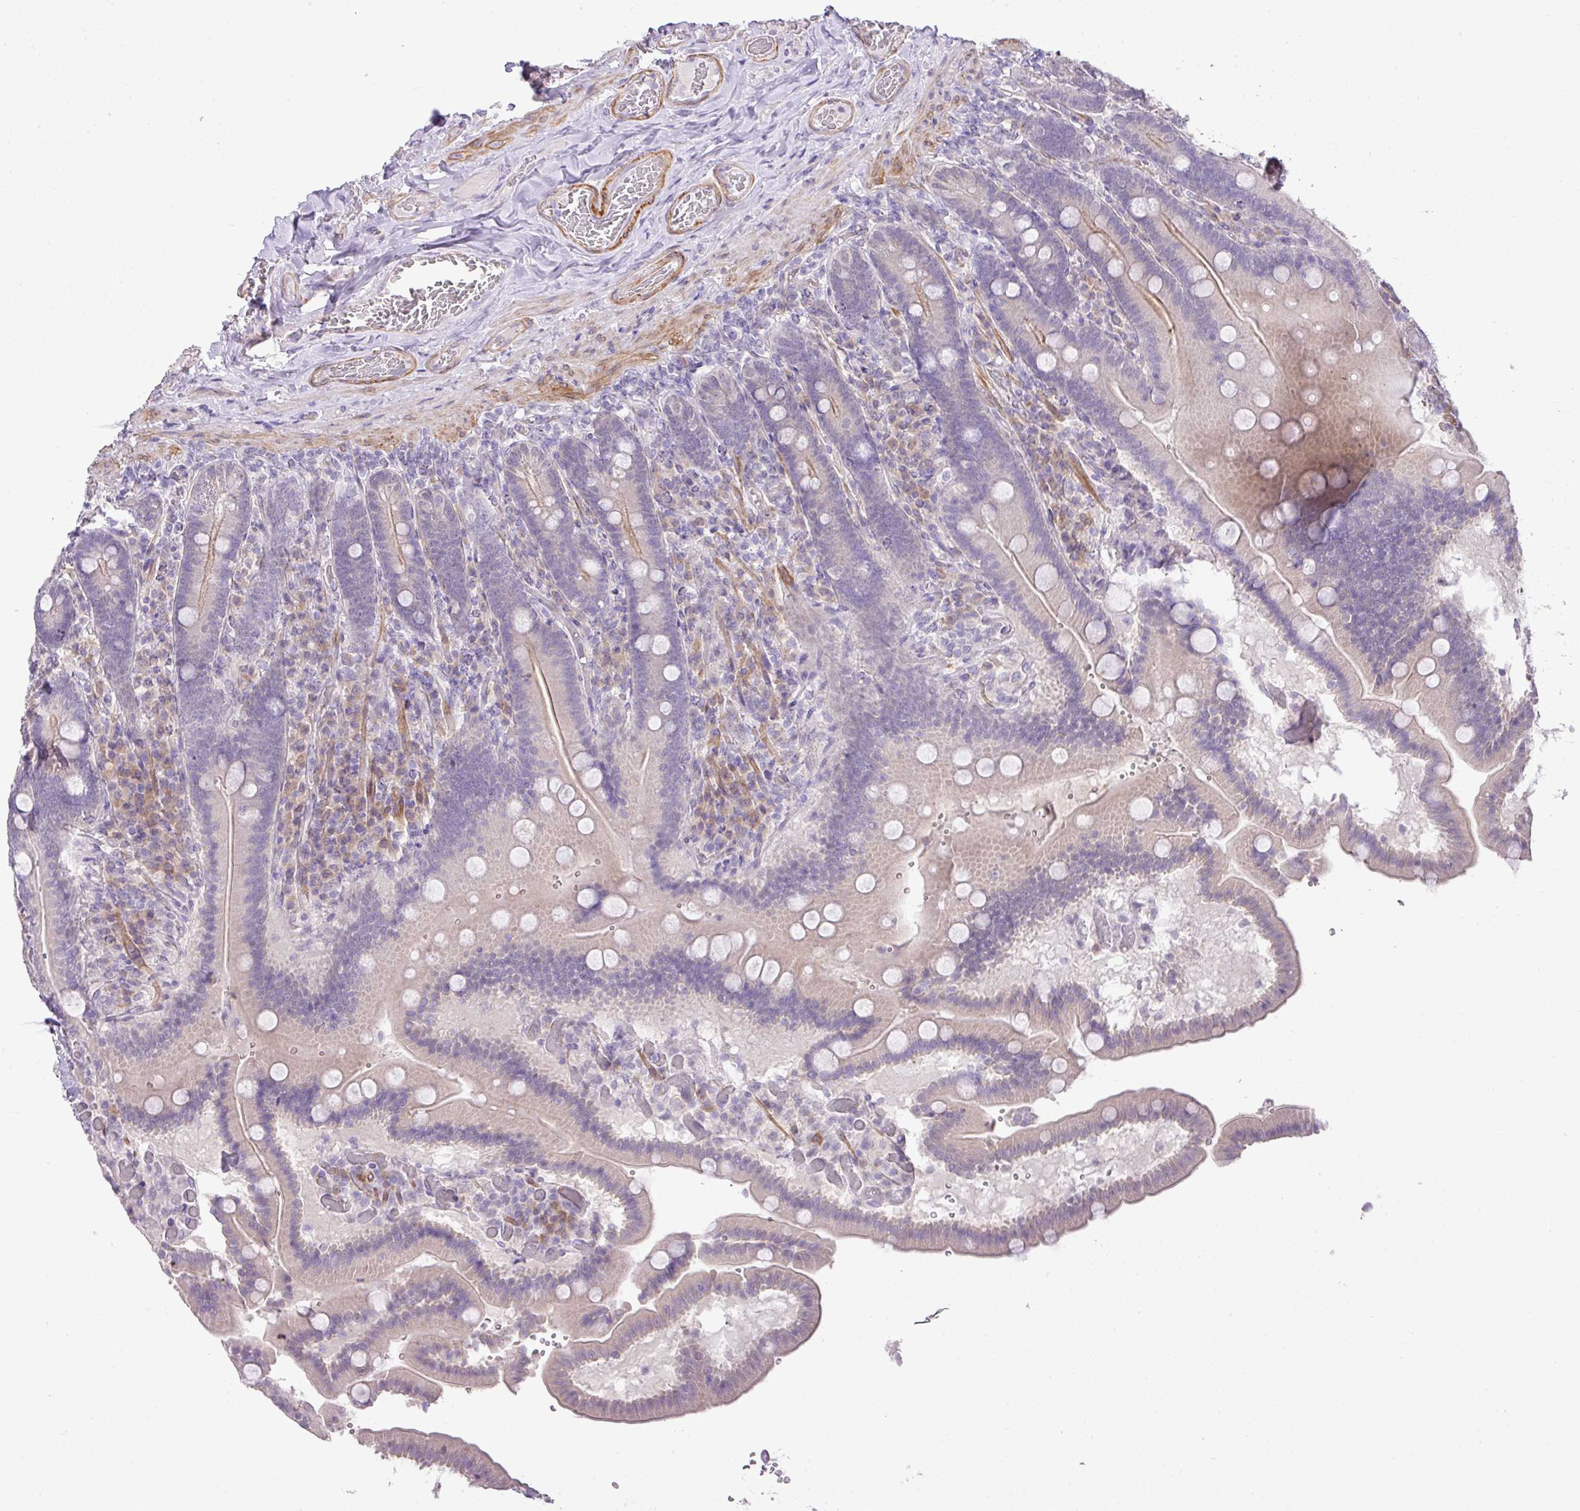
{"staining": {"intensity": "negative", "quantity": "none", "location": "none"}, "tissue": "duodenum", "cell_type": "Glandular cells", "image_type": "normal", "snomed": [{"axis": "morphology", "description": "Normal tissue, NOS"}, {"axis": "topography", "description": "Duodenum"}], "caption": "This is an IHC micrograph of benign duodenum. There is no staining in glandular cells.", "gene": "DIP2A", "patient": {"sex": "female", "age": 62}}